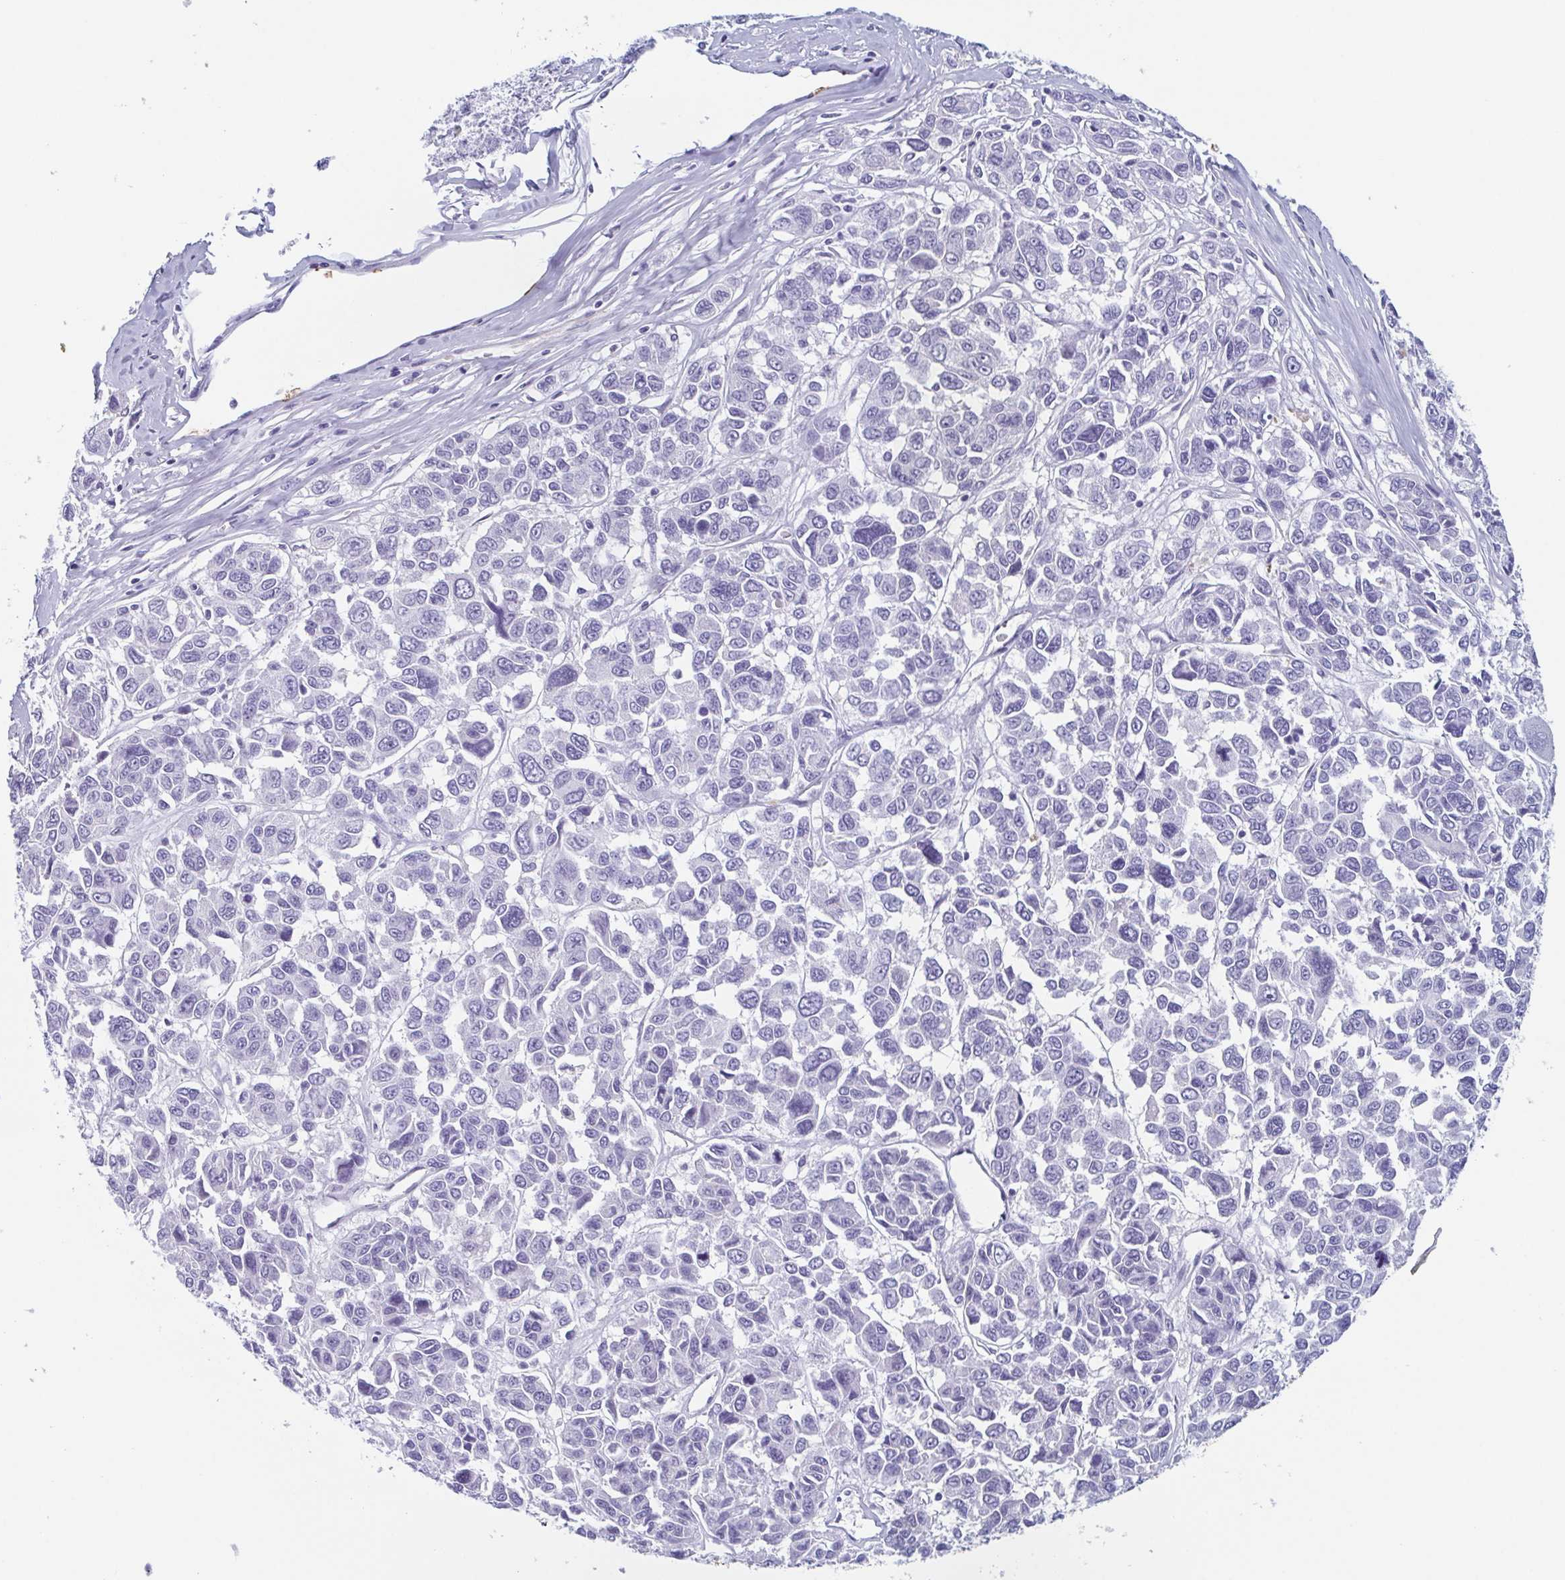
{"staining": {"intensity": "negative", "quantity": "none", "location": "none"}, "tissue": "melanoma", "cell_type": "Tumor cells", "image_type": "cancer", "snomed": [{"axis": "morphology", "description": "Malignant melanoma, NOS"}, {"axis": "topography", "description": "Skin"}], "caption": "Malignant melanoma was stained to show a protein in brown. There is no significant positivity in tumor cells.", "gene": "LYRM2", "patient": {"sex": "female", "age": 66}}